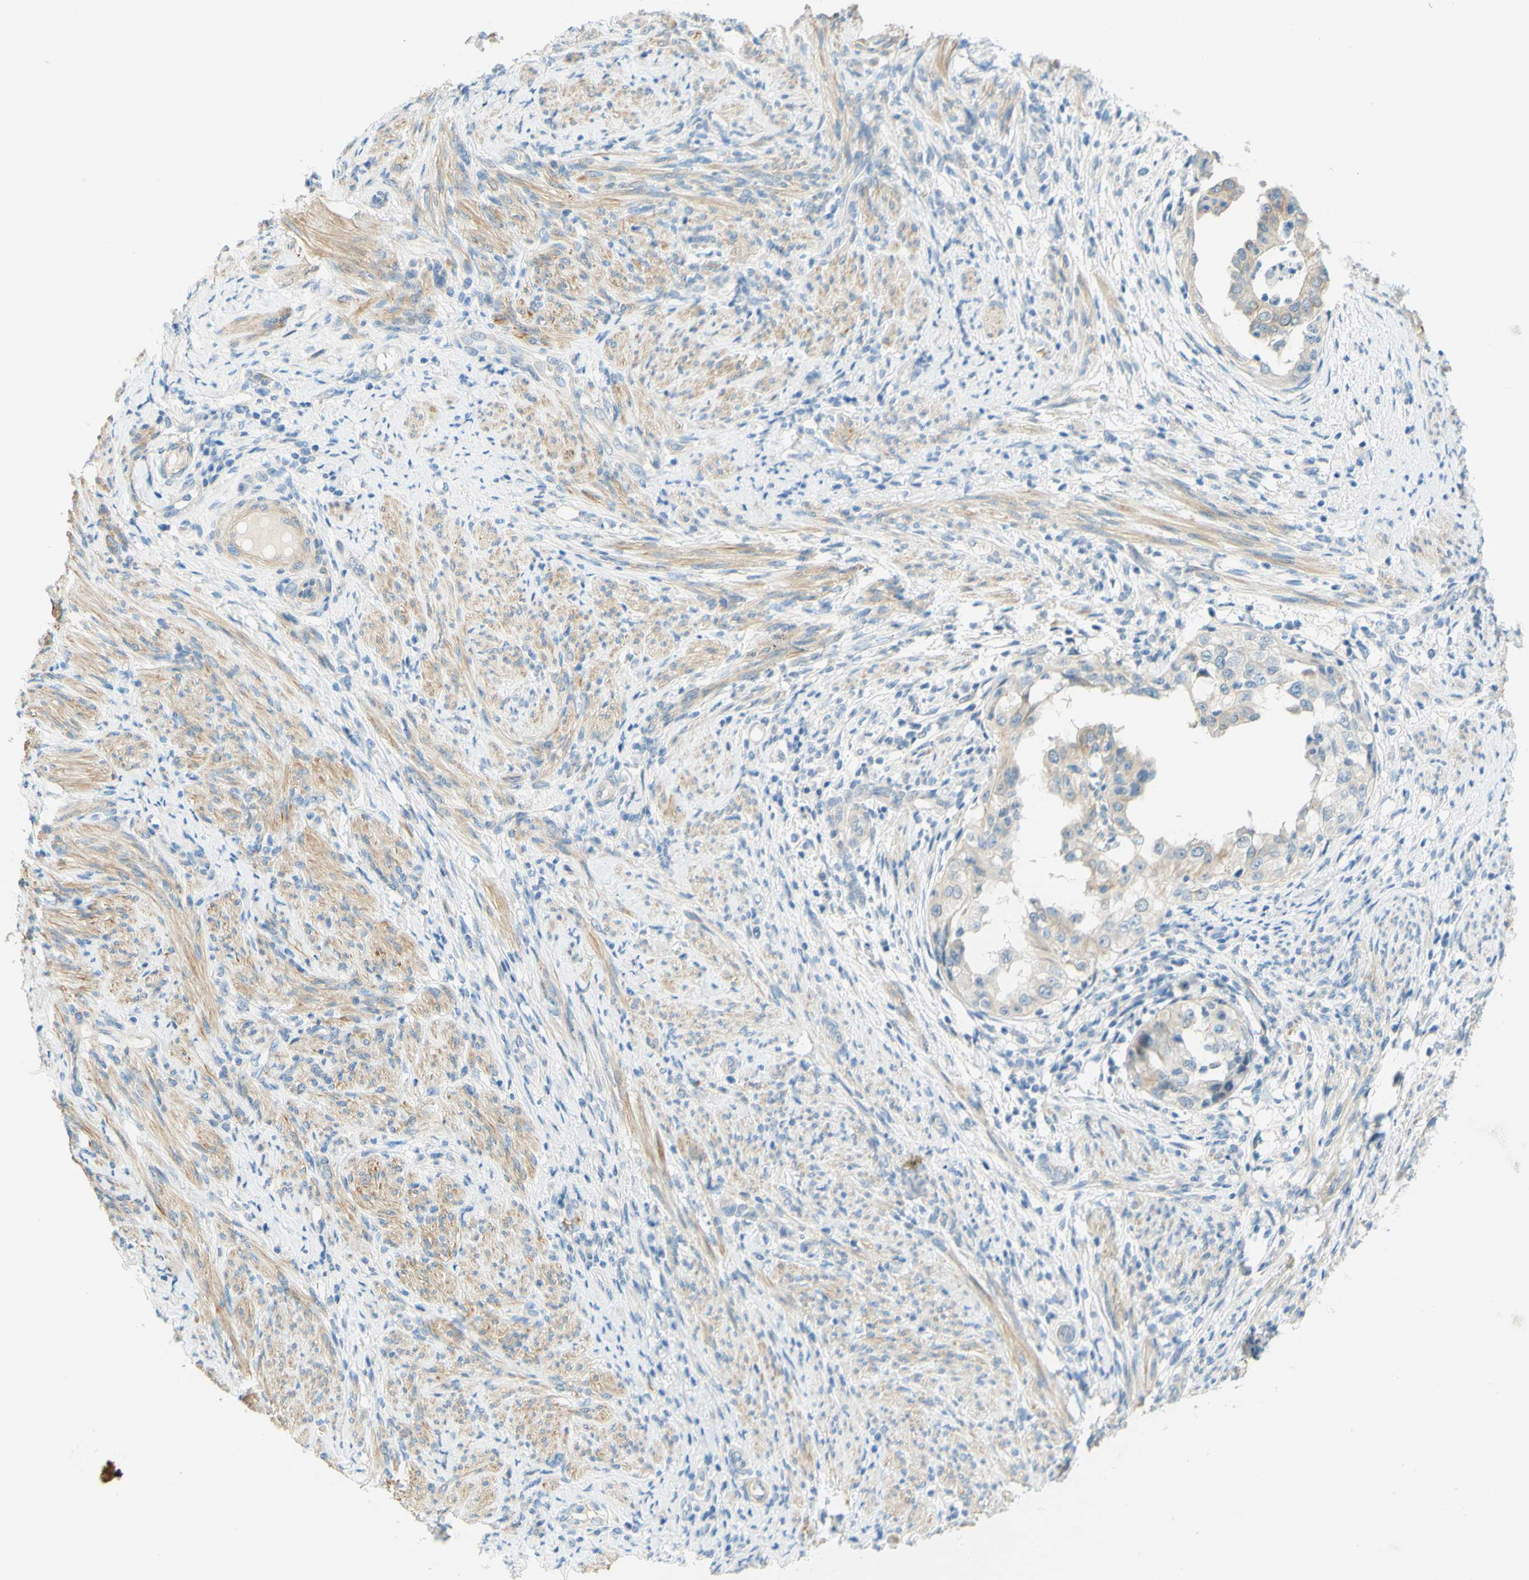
{"staining": {"intensity": "weak", "quantity": ">75%", "location": "cytoplasmic/membranous"}, "tissue": "endometrial cancer", "cell_type": "Tumor cells", "image_type": "cancer", "snomed": [{"axis": "morphology", "description": "Adenocarcinoma, NOS"}, {"axis": "topography", "description": "Endometrium"}], "caption": "Tumor cells reveal low levels of weak cytoplasmic/membranous positivity in about >75% of cells in adenocarcinoma (endometrial).", "gene": "ENTREP2", "patient": {"sex": "female", "age": 85}}